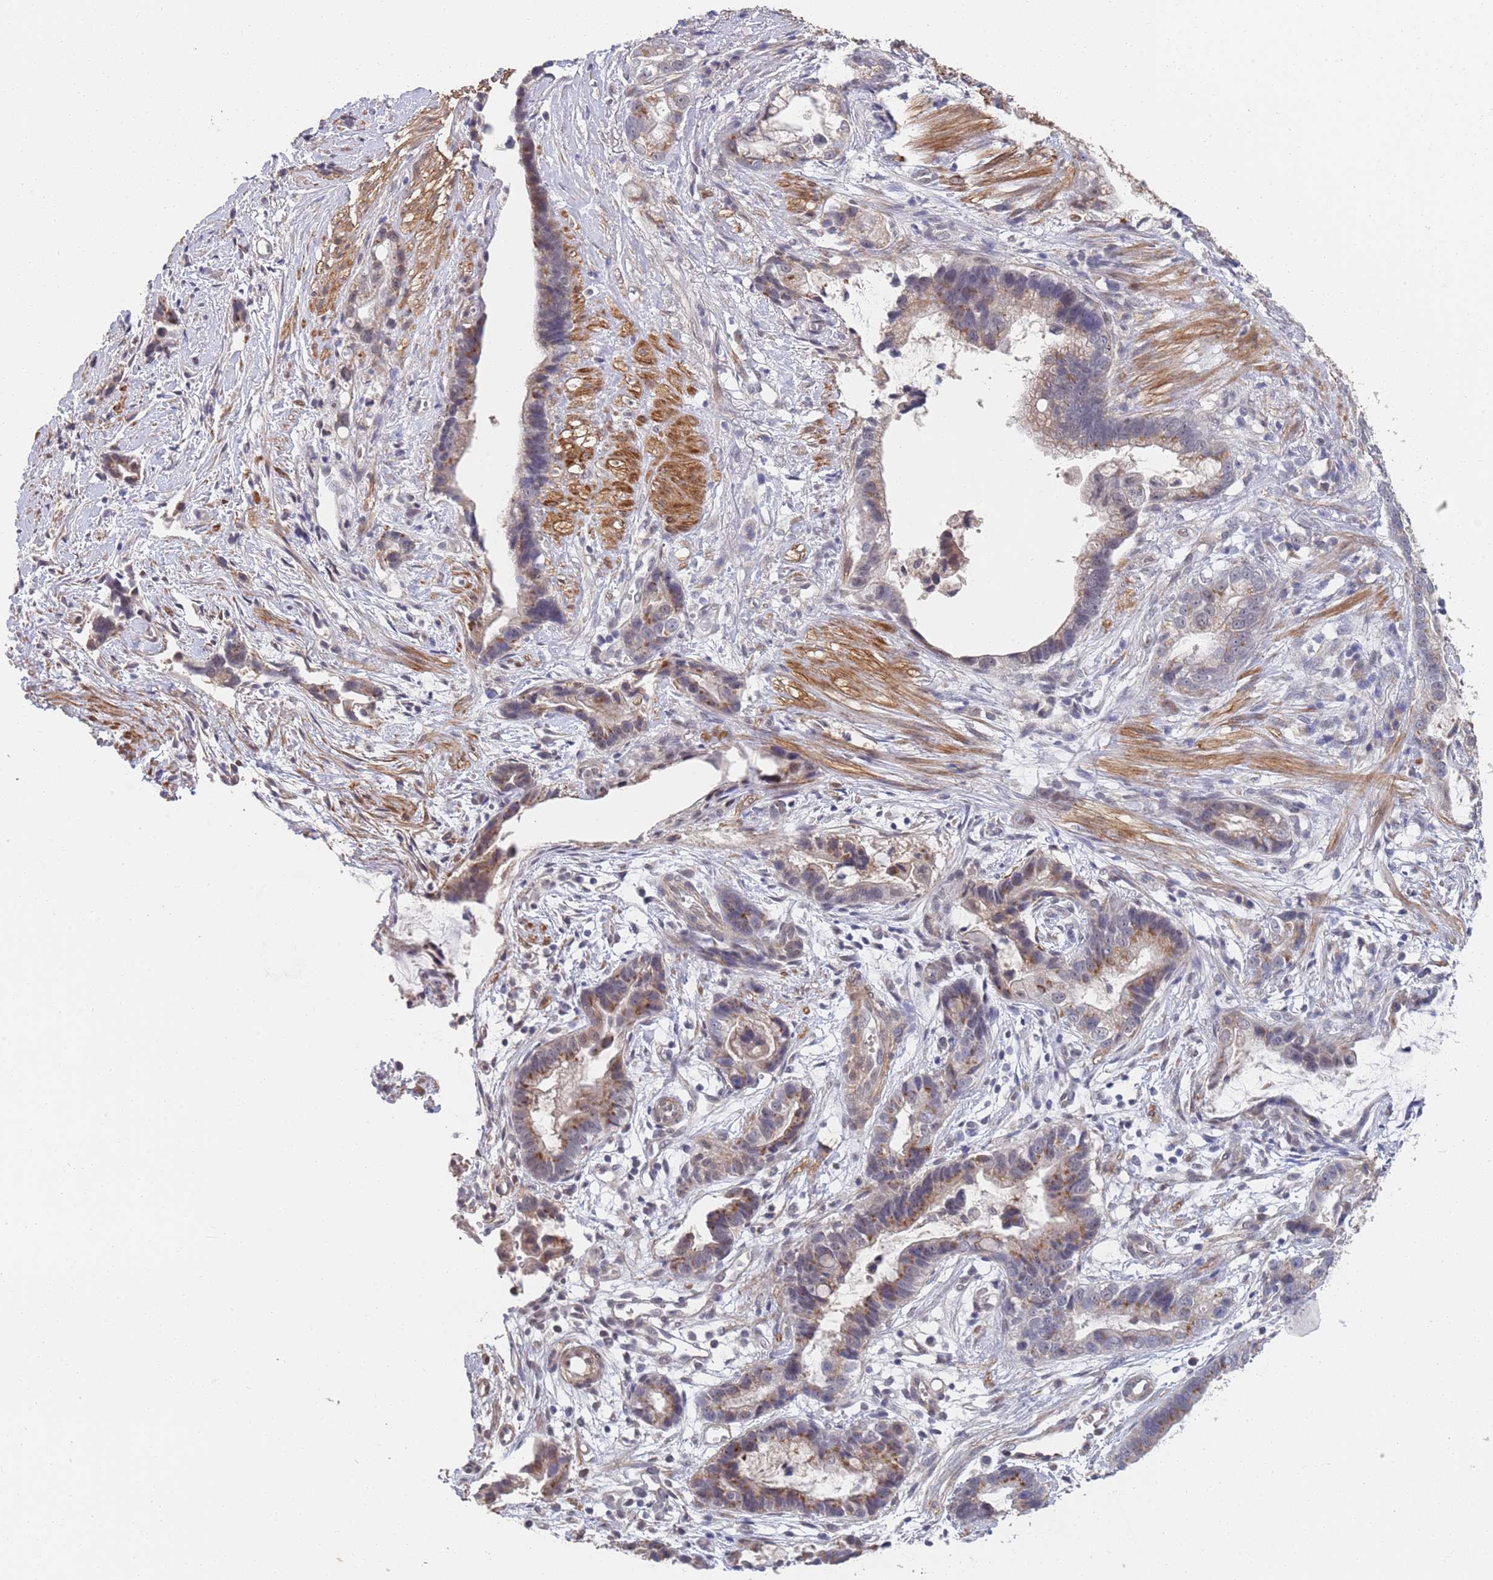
{"staining": {"intensity": "weak", "quantity": "<25%", "location": "cytoplasmic/membranous"}, "tissue": "stomach cancer", "cell_type": "Tumor cells", "image_type": "cancer", "snomed": [{"axis": "morphology", "description": "Adenocarcinoma, NOS"}, {"axis": "topography", "description": "Stomach"}], "caption": "Stomach cancer (adenocarcinoma) stained for a protein using immunohistochemistry (IHC) reveals no positivity tumor cells.", "gene": "B4GALT4", "patient": {"sex": "male", "age": 55}}